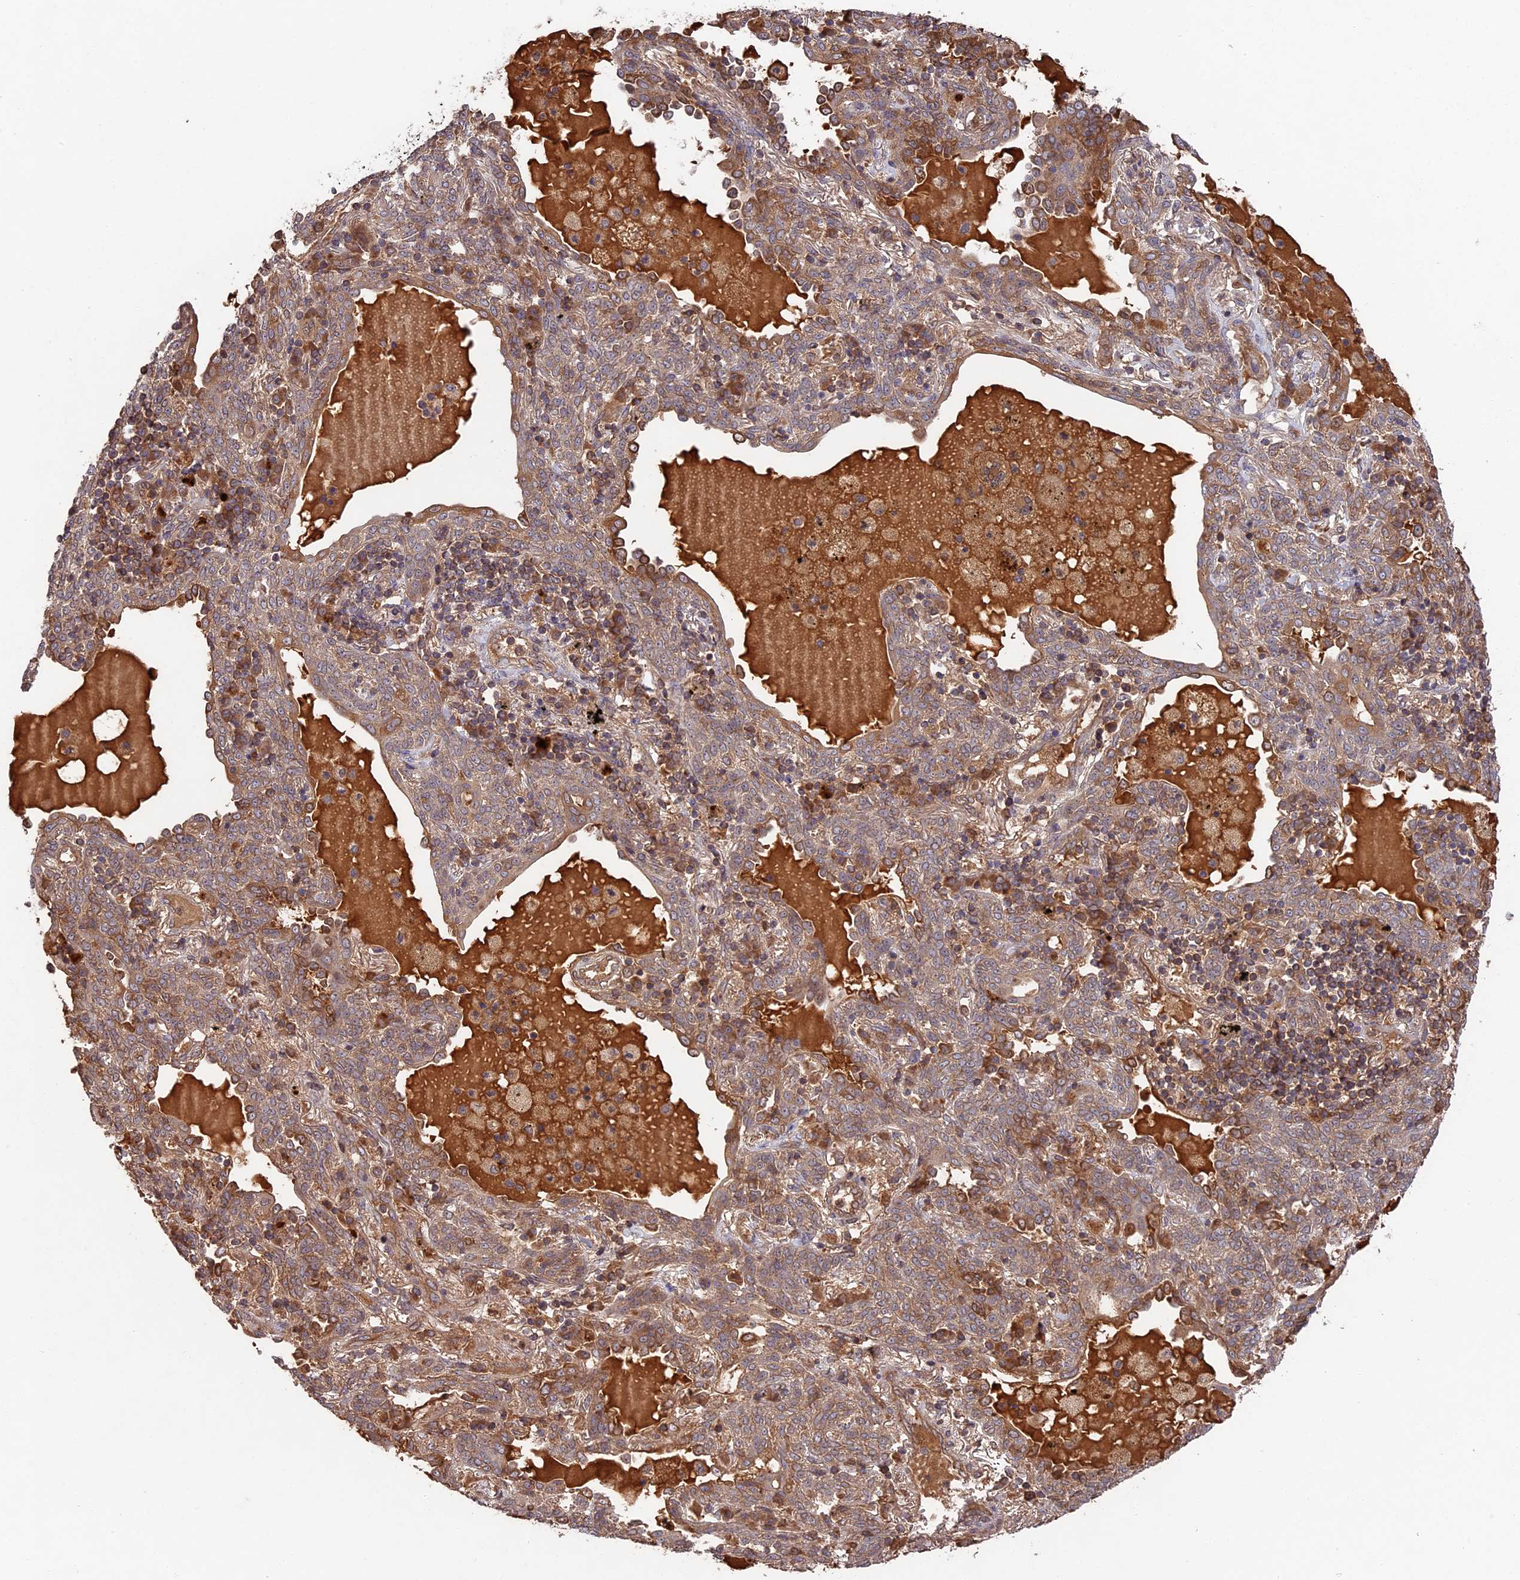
{"staining": {"intensity": "moderate", "quantity": ">75%", "location": "cytoplasmic/membranous"}, "tissue": "lung cancer", "cell_type": "Tumor cells", "image_type": "cancer", "snomed": [{"axis": "morphology", "description": "Squamous cell carcinoma, NOS"}, {"axis": "topography", "description": "Lung"}], "caption": "Protein staining shows moderate cytoplasmic/membranous staining in about >75% of tumor cells in lung cancer (squamous cell carcinoma).", "gene": "CHAC1", "patient": {"sex": "female", "age": 70}}